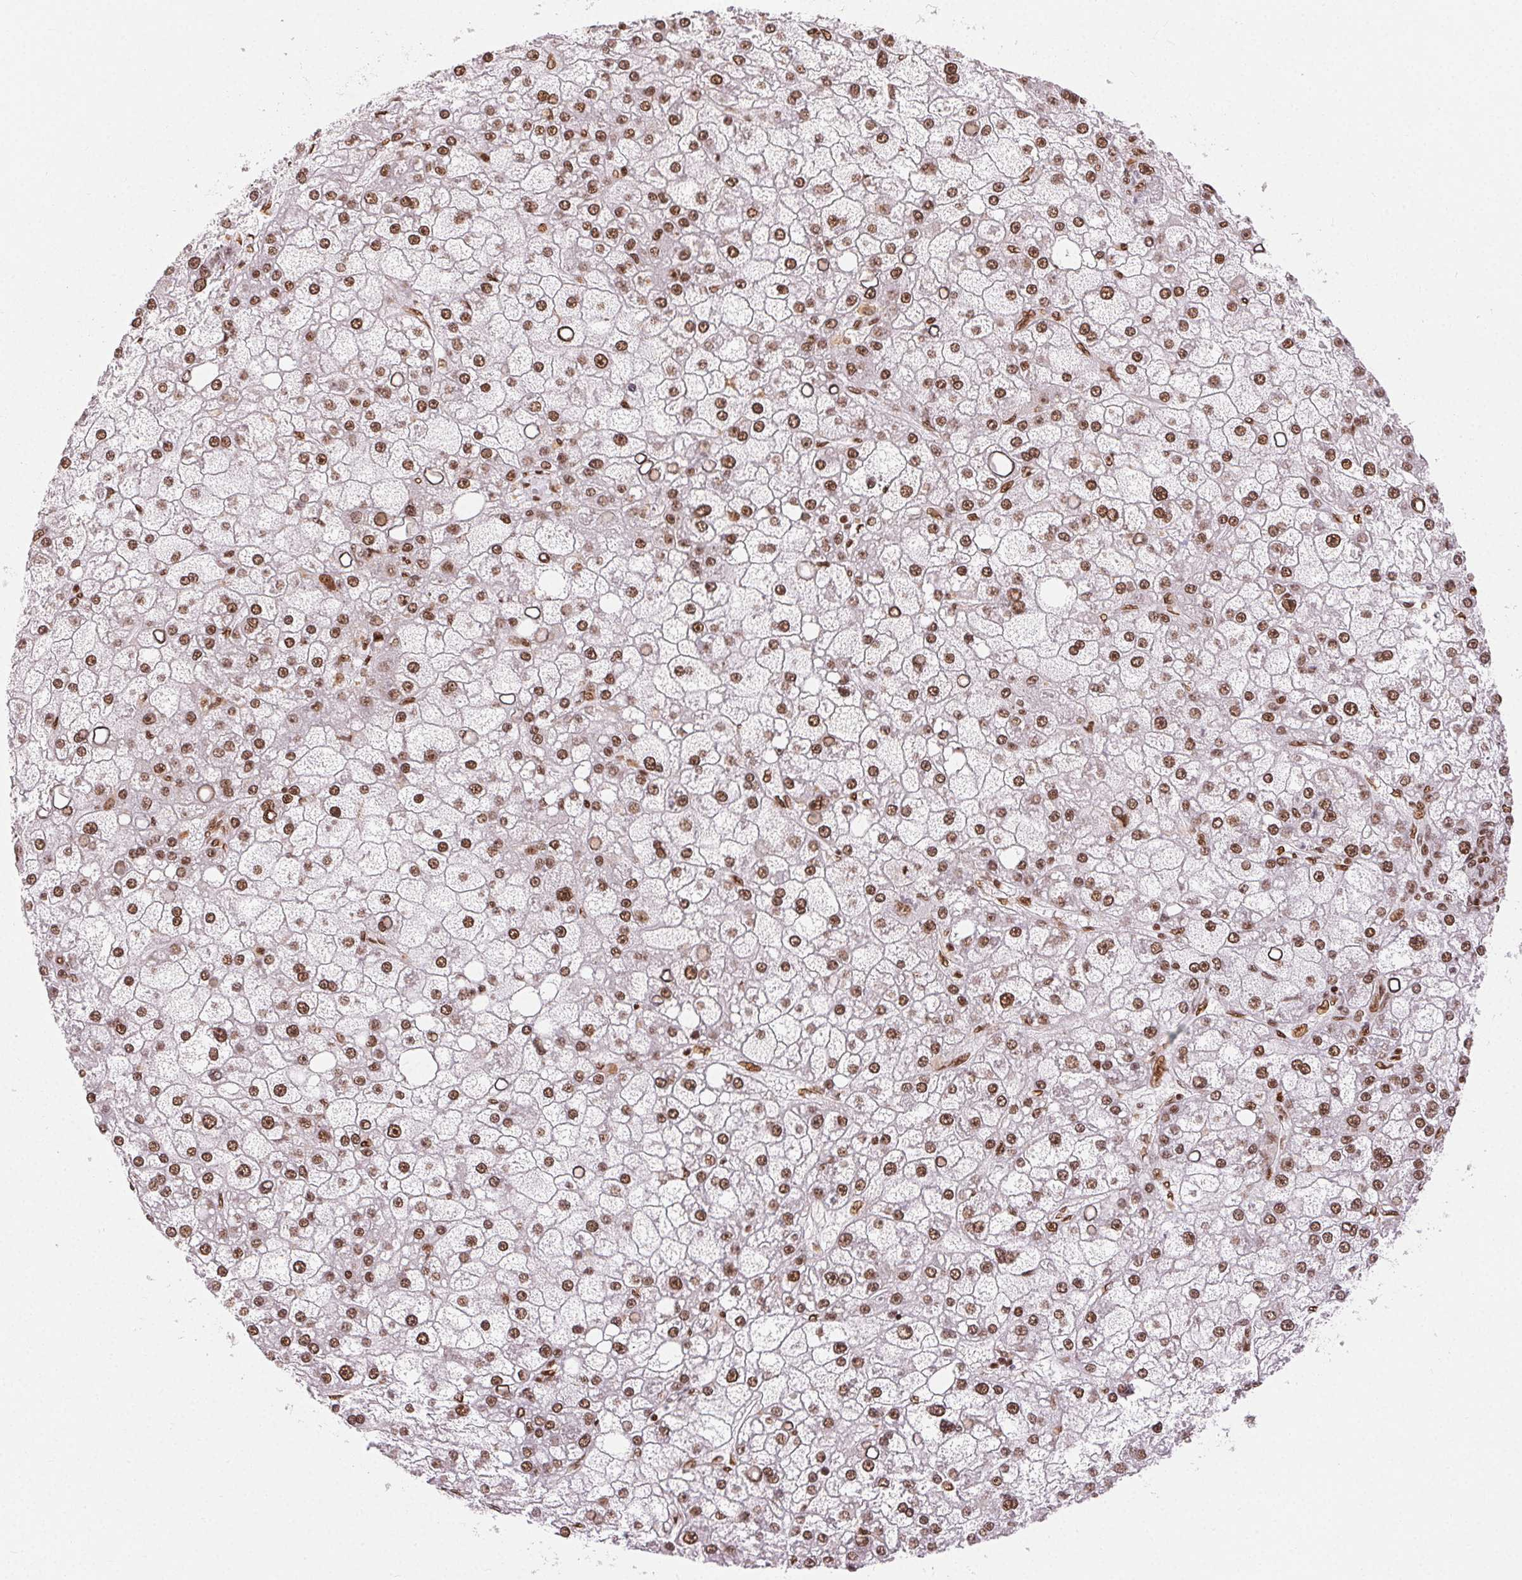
{"staining": {"intensity": "strong", "quantity": ">75%", "location": "nuclear"}, "tissue": "liver cancer", "cell_type": "Tumor cells", "image_type": "cancer", "snomed": [{"axis": "morphology", "description": "Carcinoma, Hepatocellular, NOS"}, {"axis": "topography", "description": "Liver"}], "caption": "Immunohistochemical staining of human liver hepatocellular carcinoma displays strong nuclear protein positivity in about >75% of tumor cells. (DAB (3,3'-diaminobenzidine) = brown stain, brightfield microscopy at high magnification).", "gene": "ZNF80", "patient": {"sex": "male", "age": 67}}